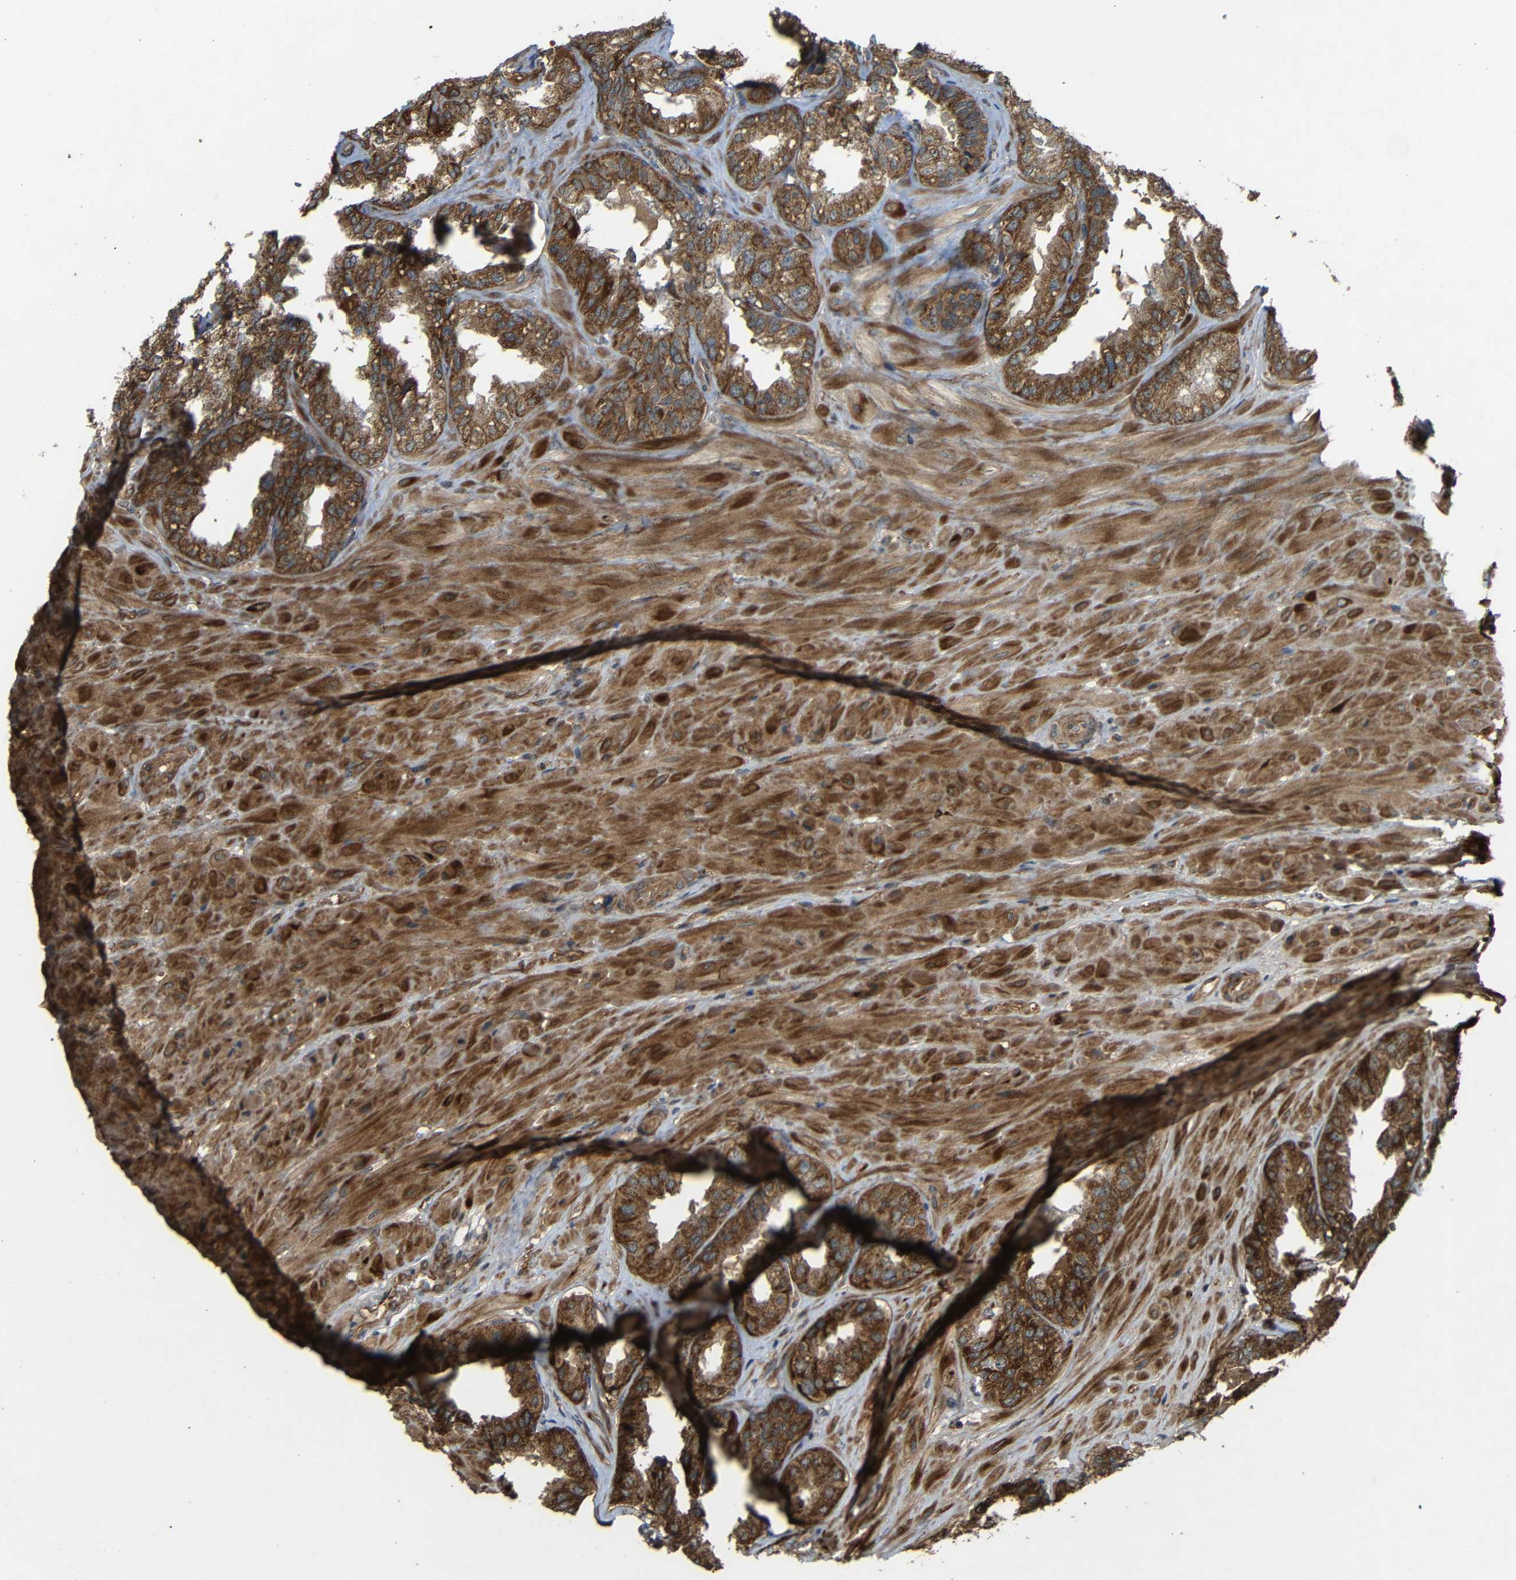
{"staining": {"intensity": "strong", "quantity": ">75%", "location": "cytoplasmic/membranous"}, "tissue": "seminal vesicle", "cell_type": "Glandular cells", "image_type": "normal", "snomed": [{"axis": "morphology", "description": "Normal tissue, NOS"}, {"axis": "topography", "description": "Prostate"}, {"axis": "topography", "description": "Seminal veicle"}], "caption": "Protein expression by immunohistochemistry reveals strong cytoplasmic/membranous positivity in approximately >75% of glandular cells in unremarkable seminal vesicle.", "gene": "C1GALT1", "patient": {"sex": "male", "age": 51}}